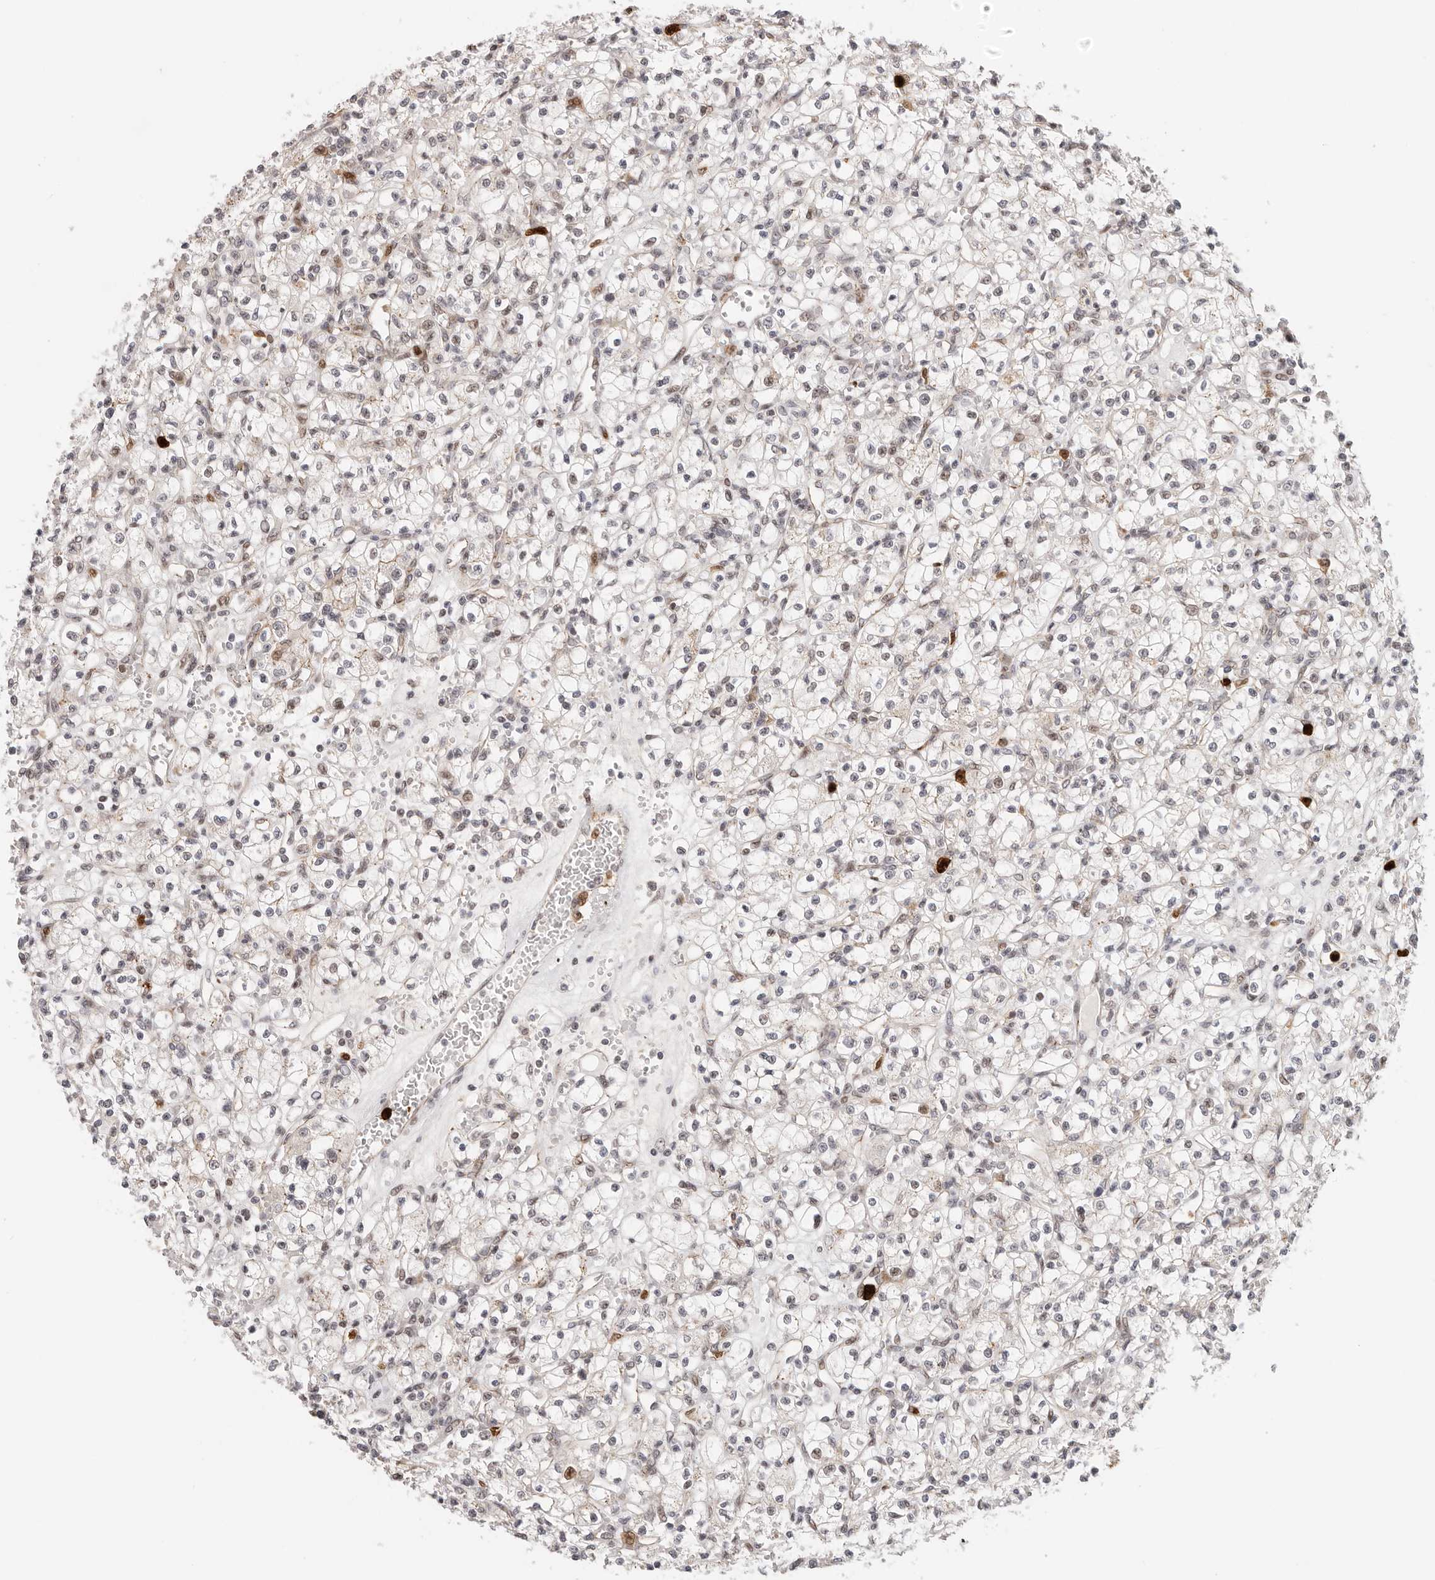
{"staining": {"intensity": "weak", "quantity": "<25%", "location": "nuclear"}, "tissue": "renal cancer", "cell_type": "Tumor cells", "image_type": "cancer", "snomed": [{"axis": "morphology", "description": "Adenocarcinoma, NOS"}, {"axis": "topography", "description": "Kidney"}], "caption": "Renal cancer stained for a protein using IHC displays no staining tumor cells.", "gene": "AFDN", "patient": {"sex": "female", "age": 59}}